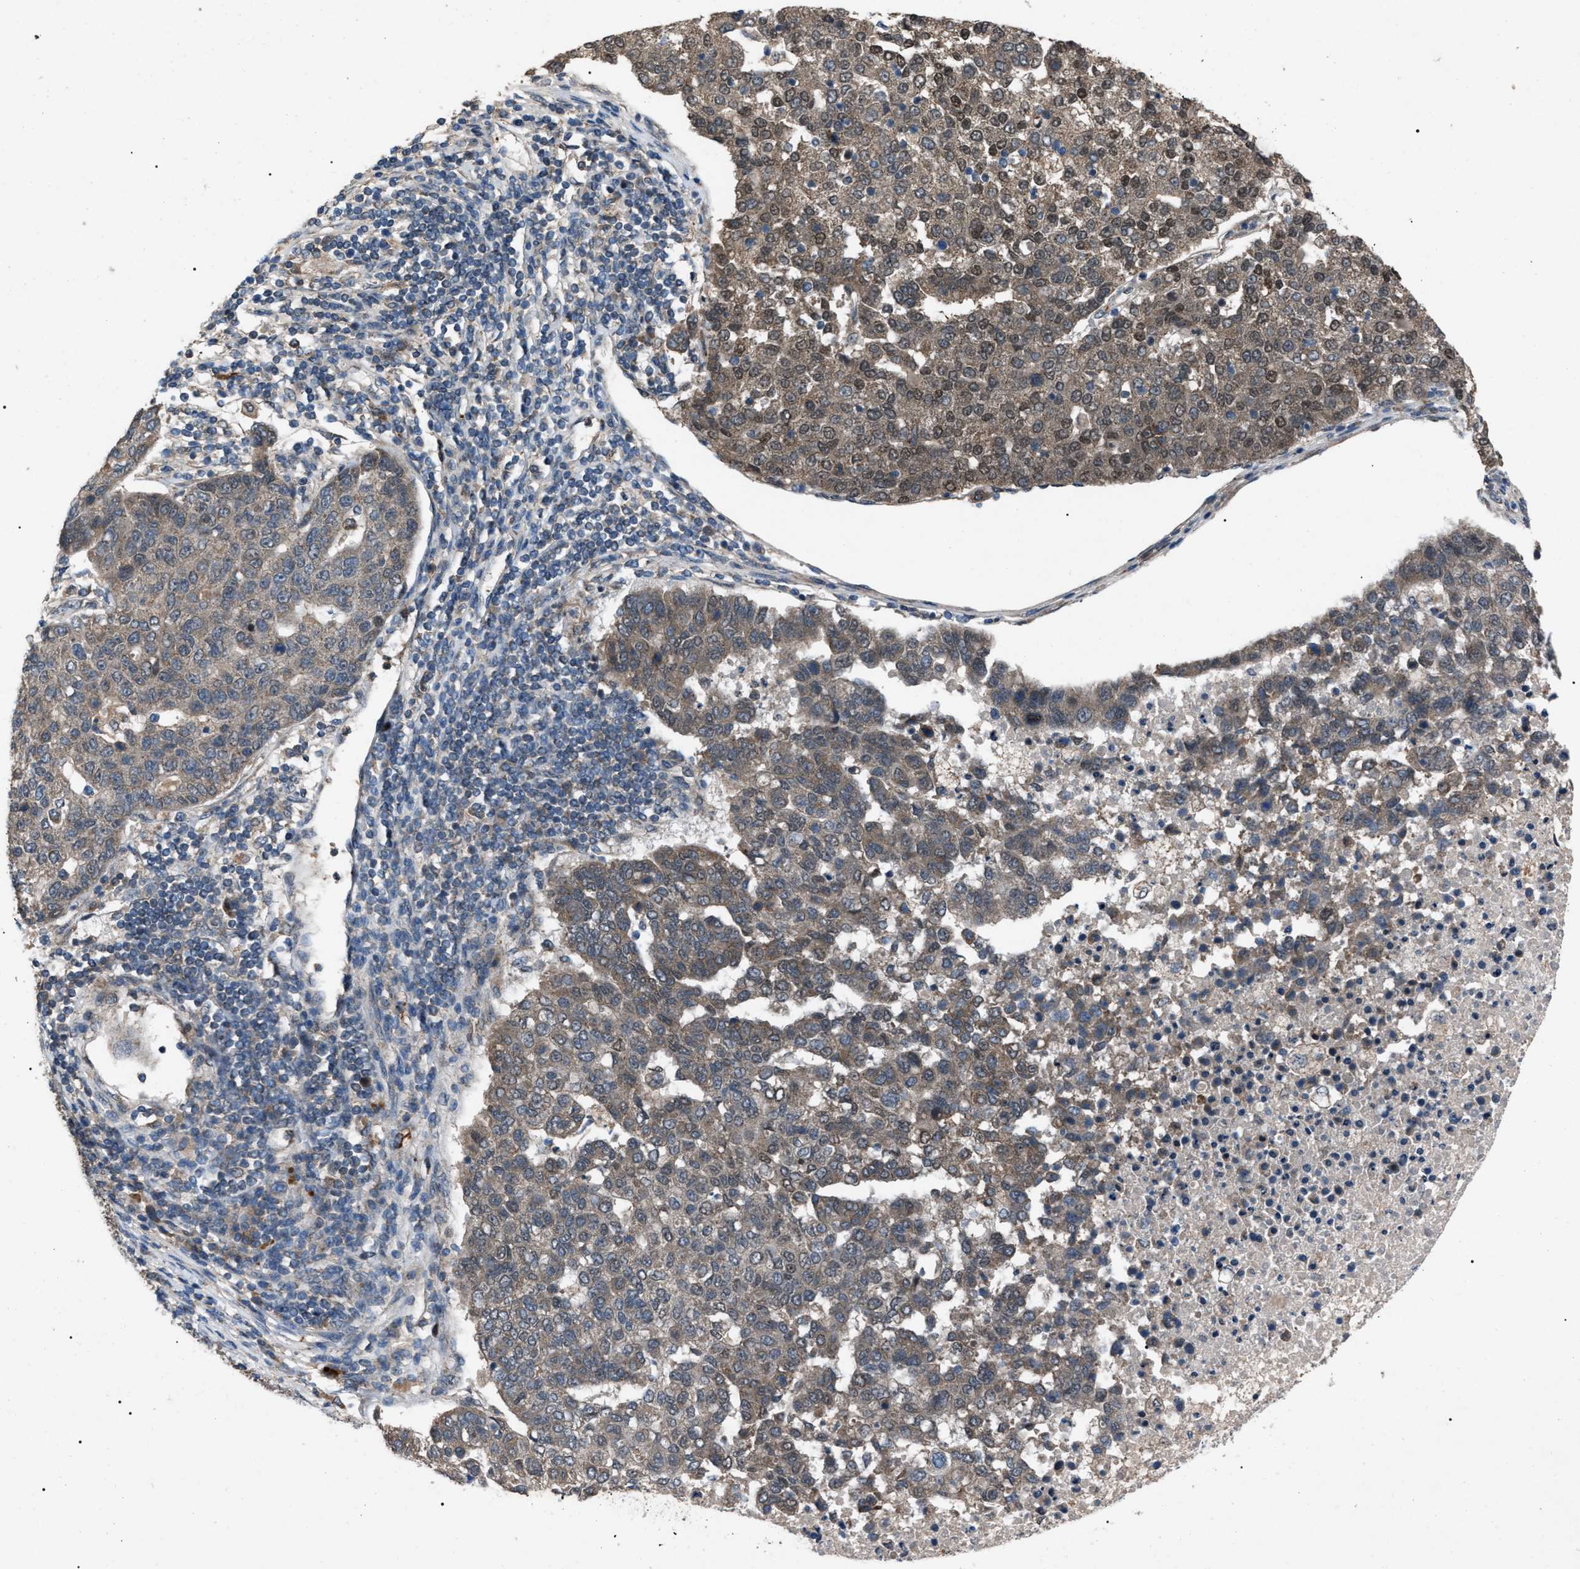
{"staining": {"intensity": "moderate", "quantity": ">75%", "location": "cytoplasmic/membranous"}, "tissue": "pancreatic cancer", "cell_type": "Tumor cells", "image_type": "cancer", "snomed": [{"axis": "morphology", "description": "Adenocarcinoma, NOS"}, {"axis": "topography", "description": "Pancreas"}], "caption": "Tumor cells show medium levels of moderate cytoplasmic/membranous expression in approximately >75% of cells in pancreatic adenocarcinoma. (Brightfield microscopy of DAB IHC at high magnification).", "gene": "ZFAND2A", "patient": {"sex": "female", "age": 61}}